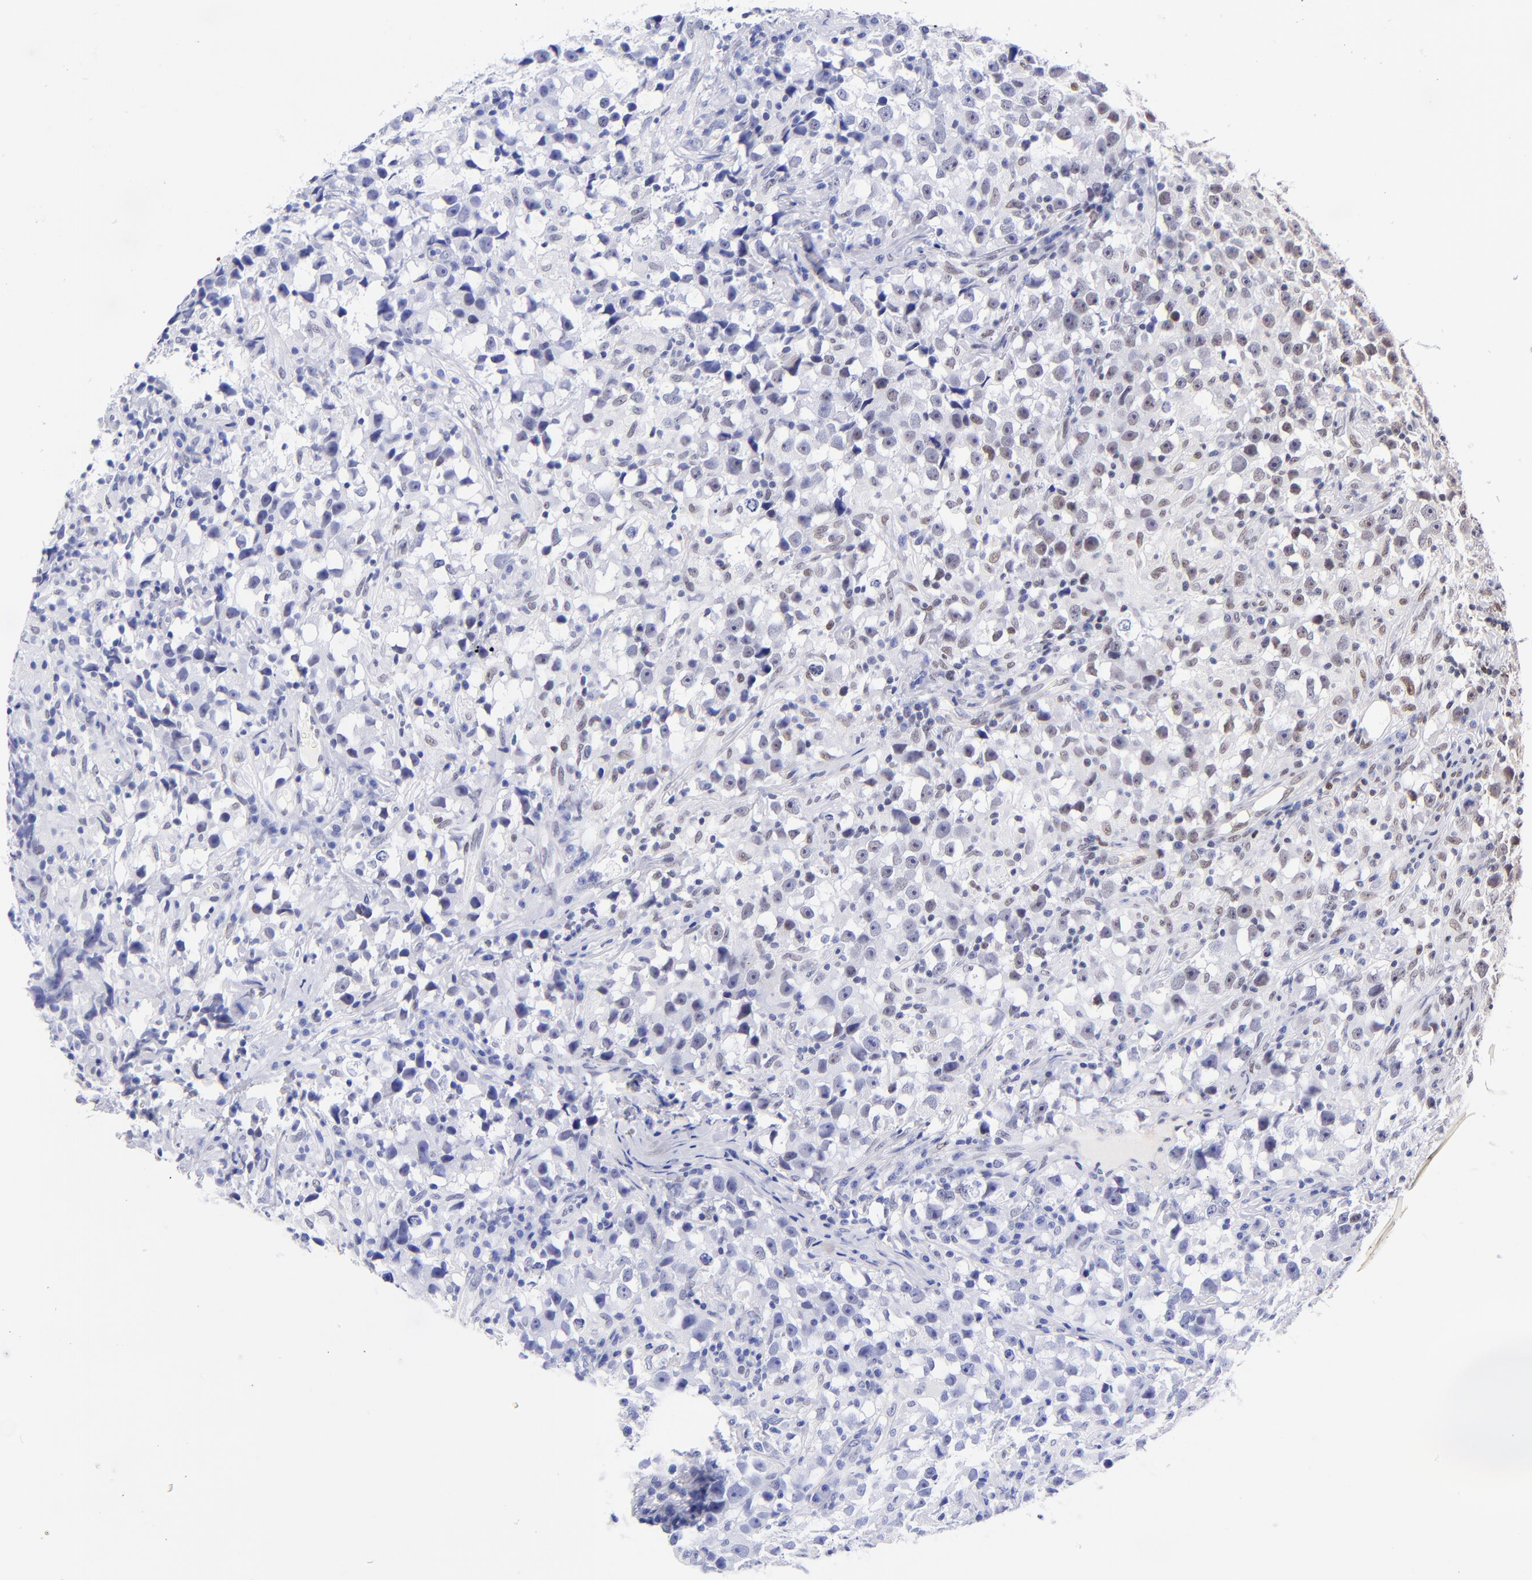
{"staining": {"intensity": "negative", "quantity": "none", "location": "none"}, "tissue": "testis cancer", "cell_type": "Tumor cells", "image_type": "cancer", "snomed": [{"axis": "morphology", "description": "Seminoma, NOS"}, {"axis": "topography", "description": "Testis"}], "caption": "Testis cancer (seminoma) was stained to show a protein in brown. There is no significant staining in tumor cells.", "gene": "MIDEAS", "patient": {"sex": "male", "age": 33}}